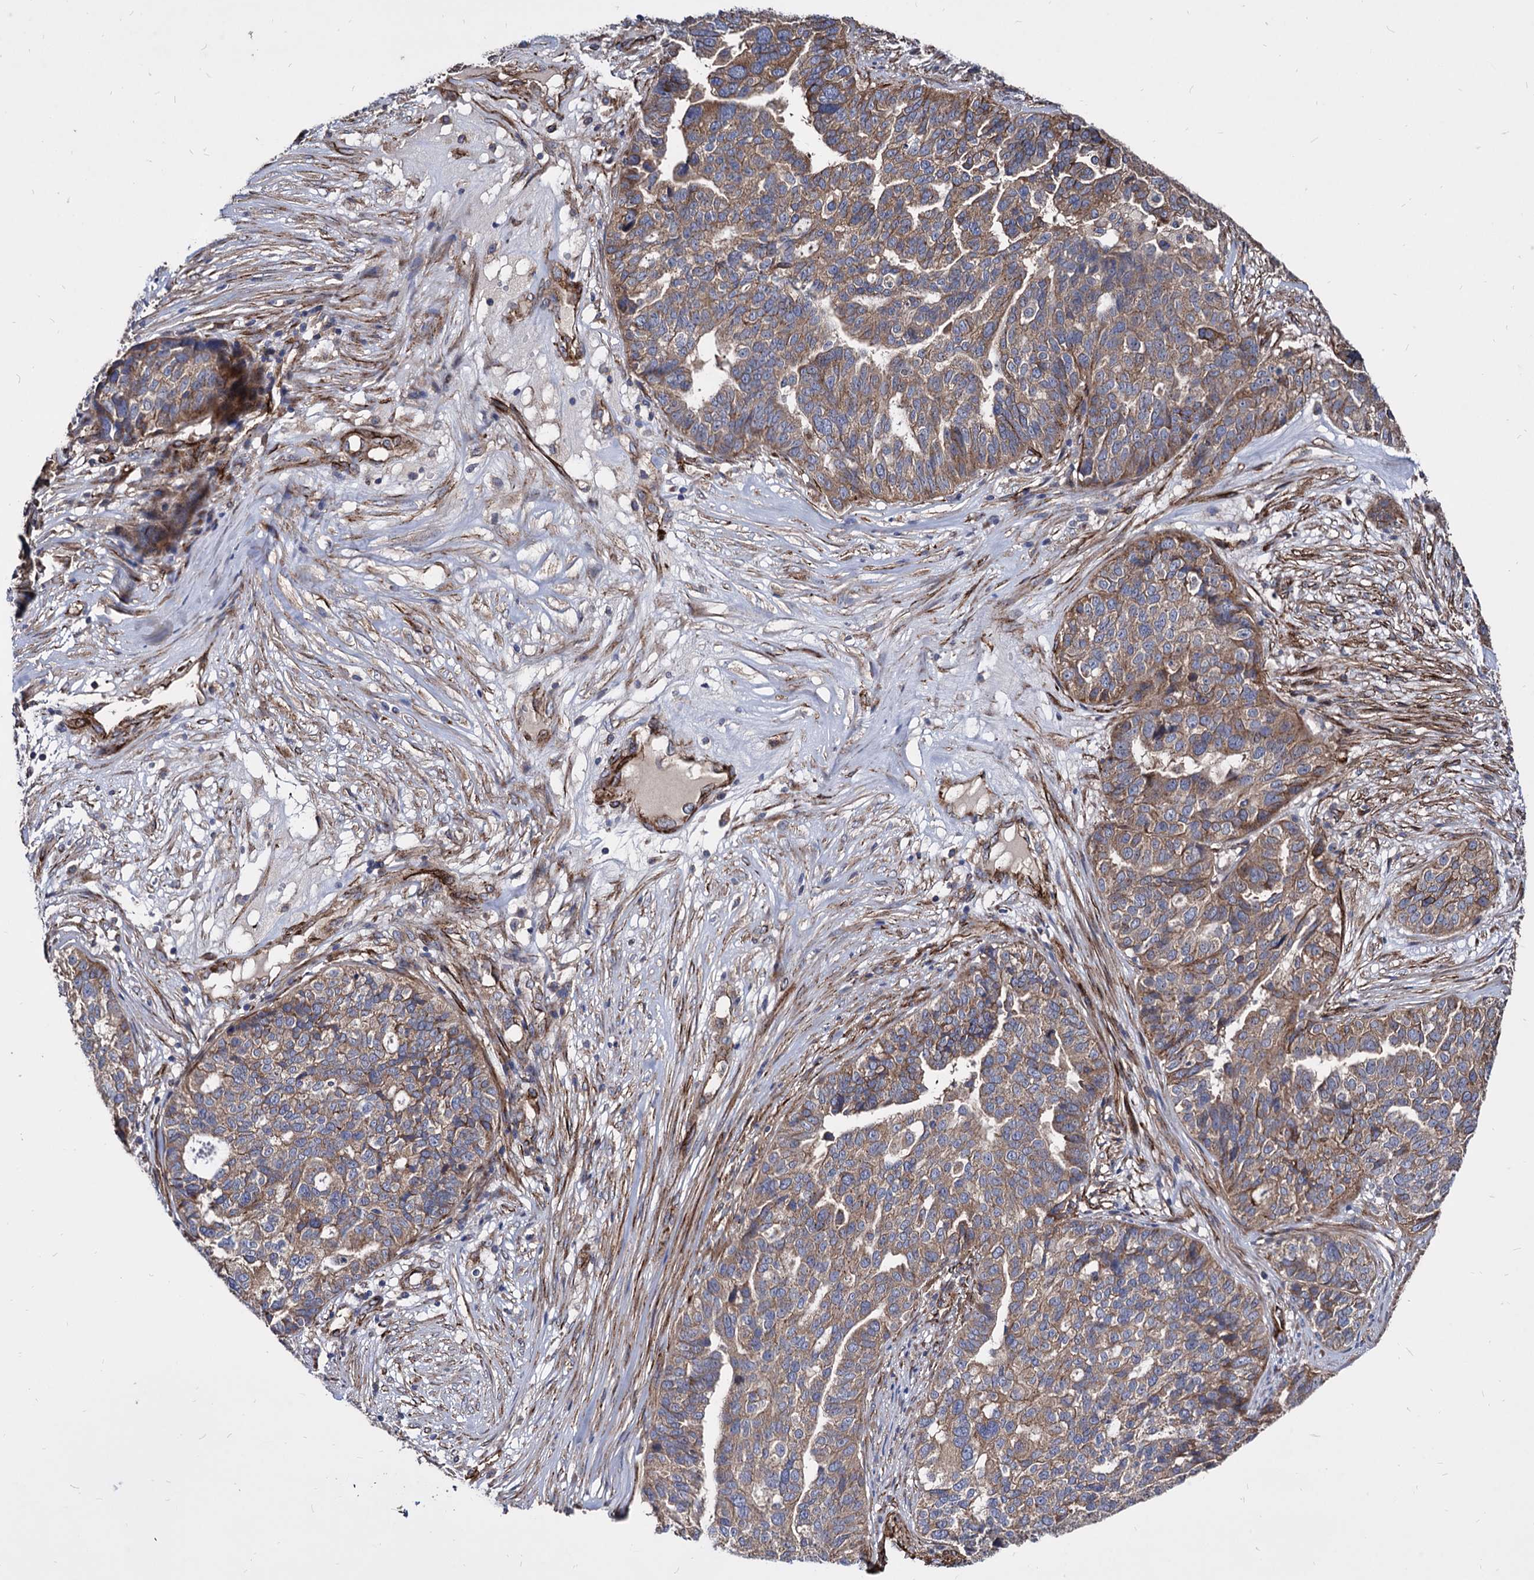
{"staining": {"intensity": "moderate", "quantity": ">75%", "location": "cytoplasmic/membranous"}, "tissue": "ovarian cancer", "cell_type": "Tumor cells", "image_type": "cancer", "snomed": [{"axis": "morphology", "description": "Cystadenocarcinoma, serous, NOS"}, {"axis": "topography", "description": "Ovary"}], "caption": "Protein staining reveals moderate cytoplasmic/membranous positivity in about >75% of tumor cells in serous cystadenocarcinoma (ovarian). The staining was performed using DAB, with brown indicating positive protein expression. Nuclei are stained blue with hematoxylin.", "gene": "WDR11", "patient": {"sex": "female", "age": 59}}